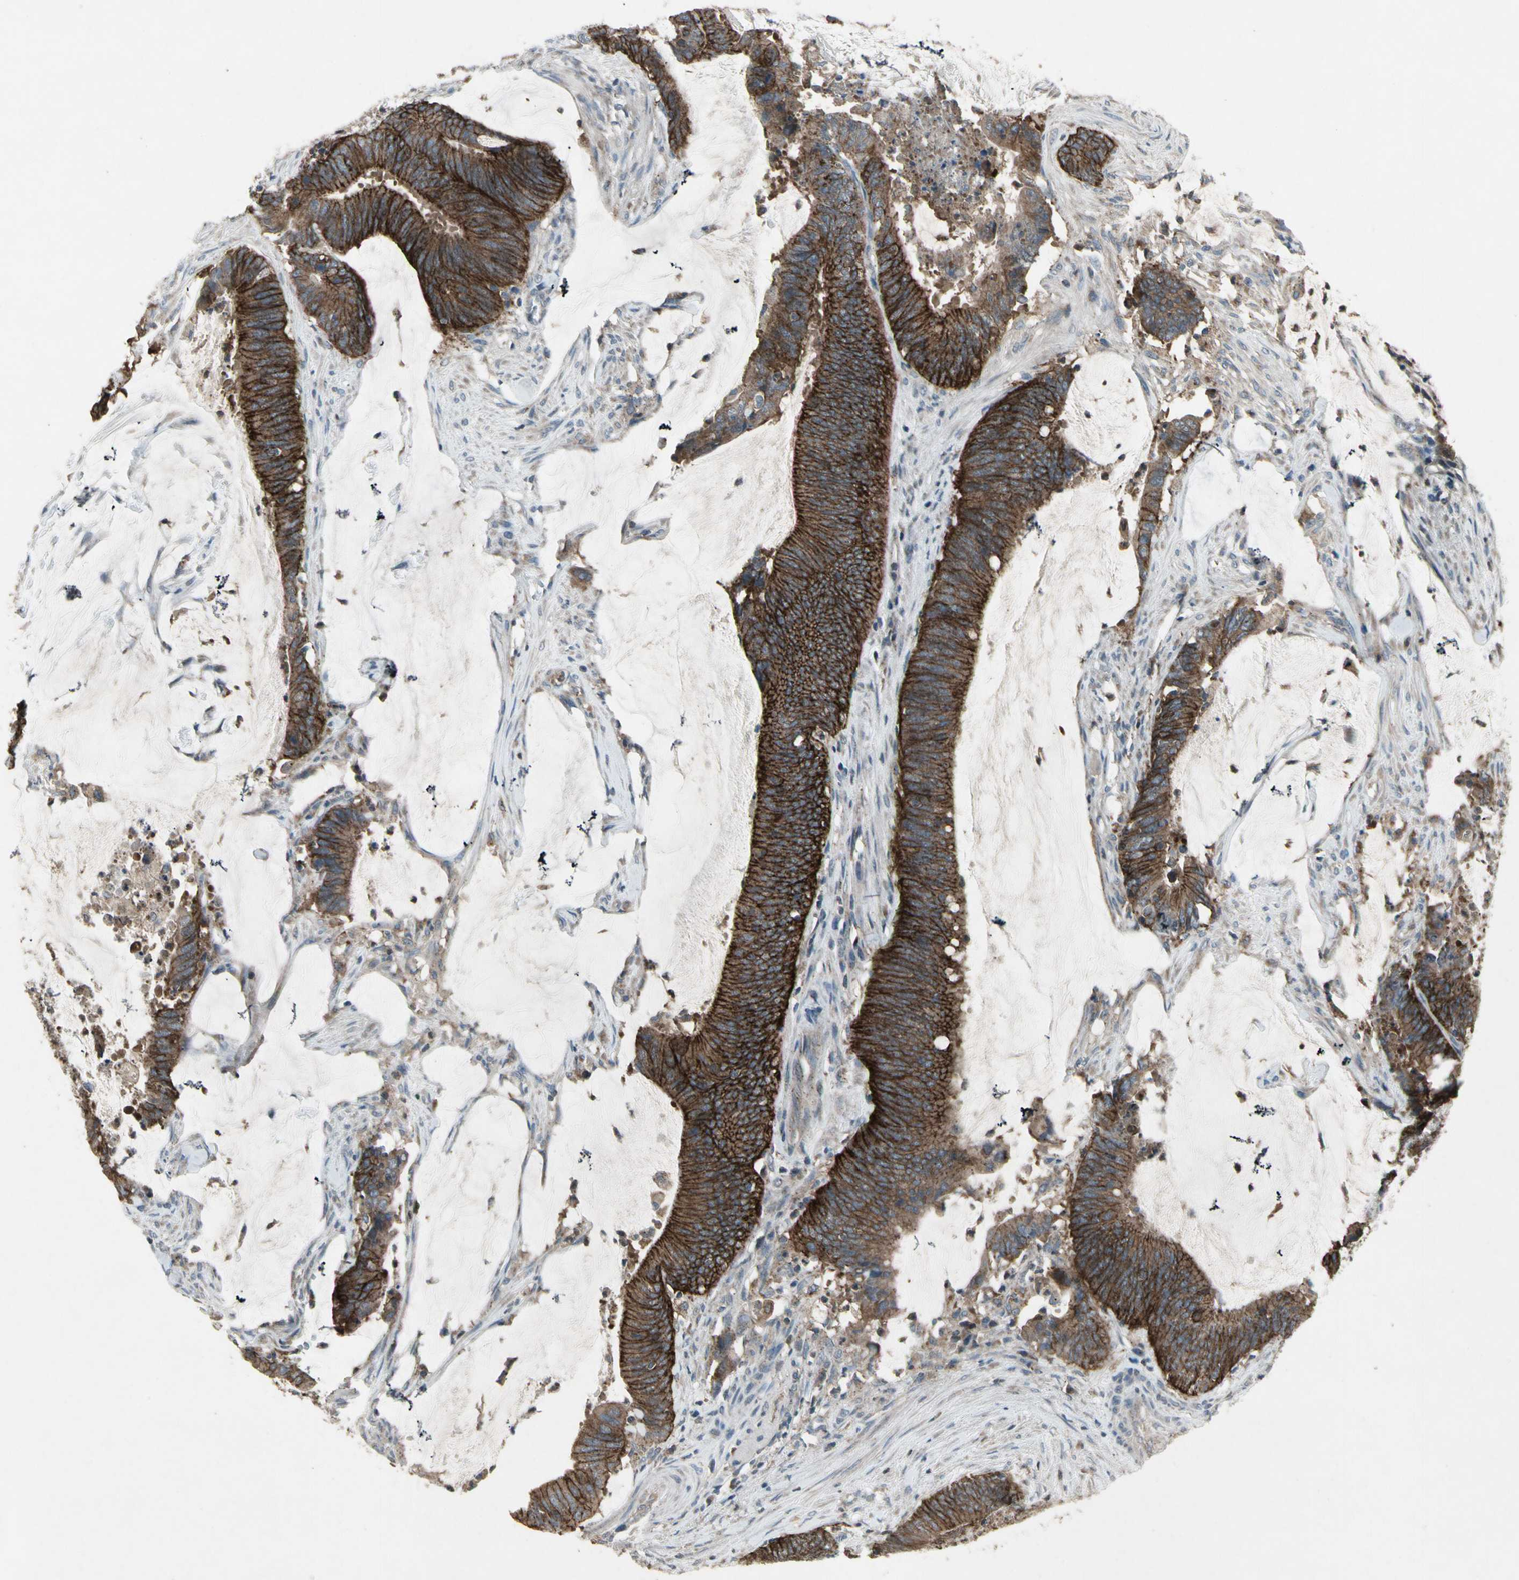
{"staining": {"intensity": "strong", "quantity": ">75%", "location": "cytoplasmic/membranous"}, "tissue": "colorectal cancer", "cell_type": "Tumor cells", "image_type": "cancer", "snomed": [{"axis": "morphology", "description": "Adenocarcinoma, NOS"}, {"axis": "topography", "description": "Rectum"}], "caption": "Immunohistochemistry (DAB (3,3'-diaminobenzidine)) staining of colorectal cancer shows strong cytoplasmic/membranous protein staining in approximately >75% of tumor cells. (Brightfield microscopy of DAB IHC at high magnification).", "gene": "NMI", "patient": {"sex": "female", "age": 66}}